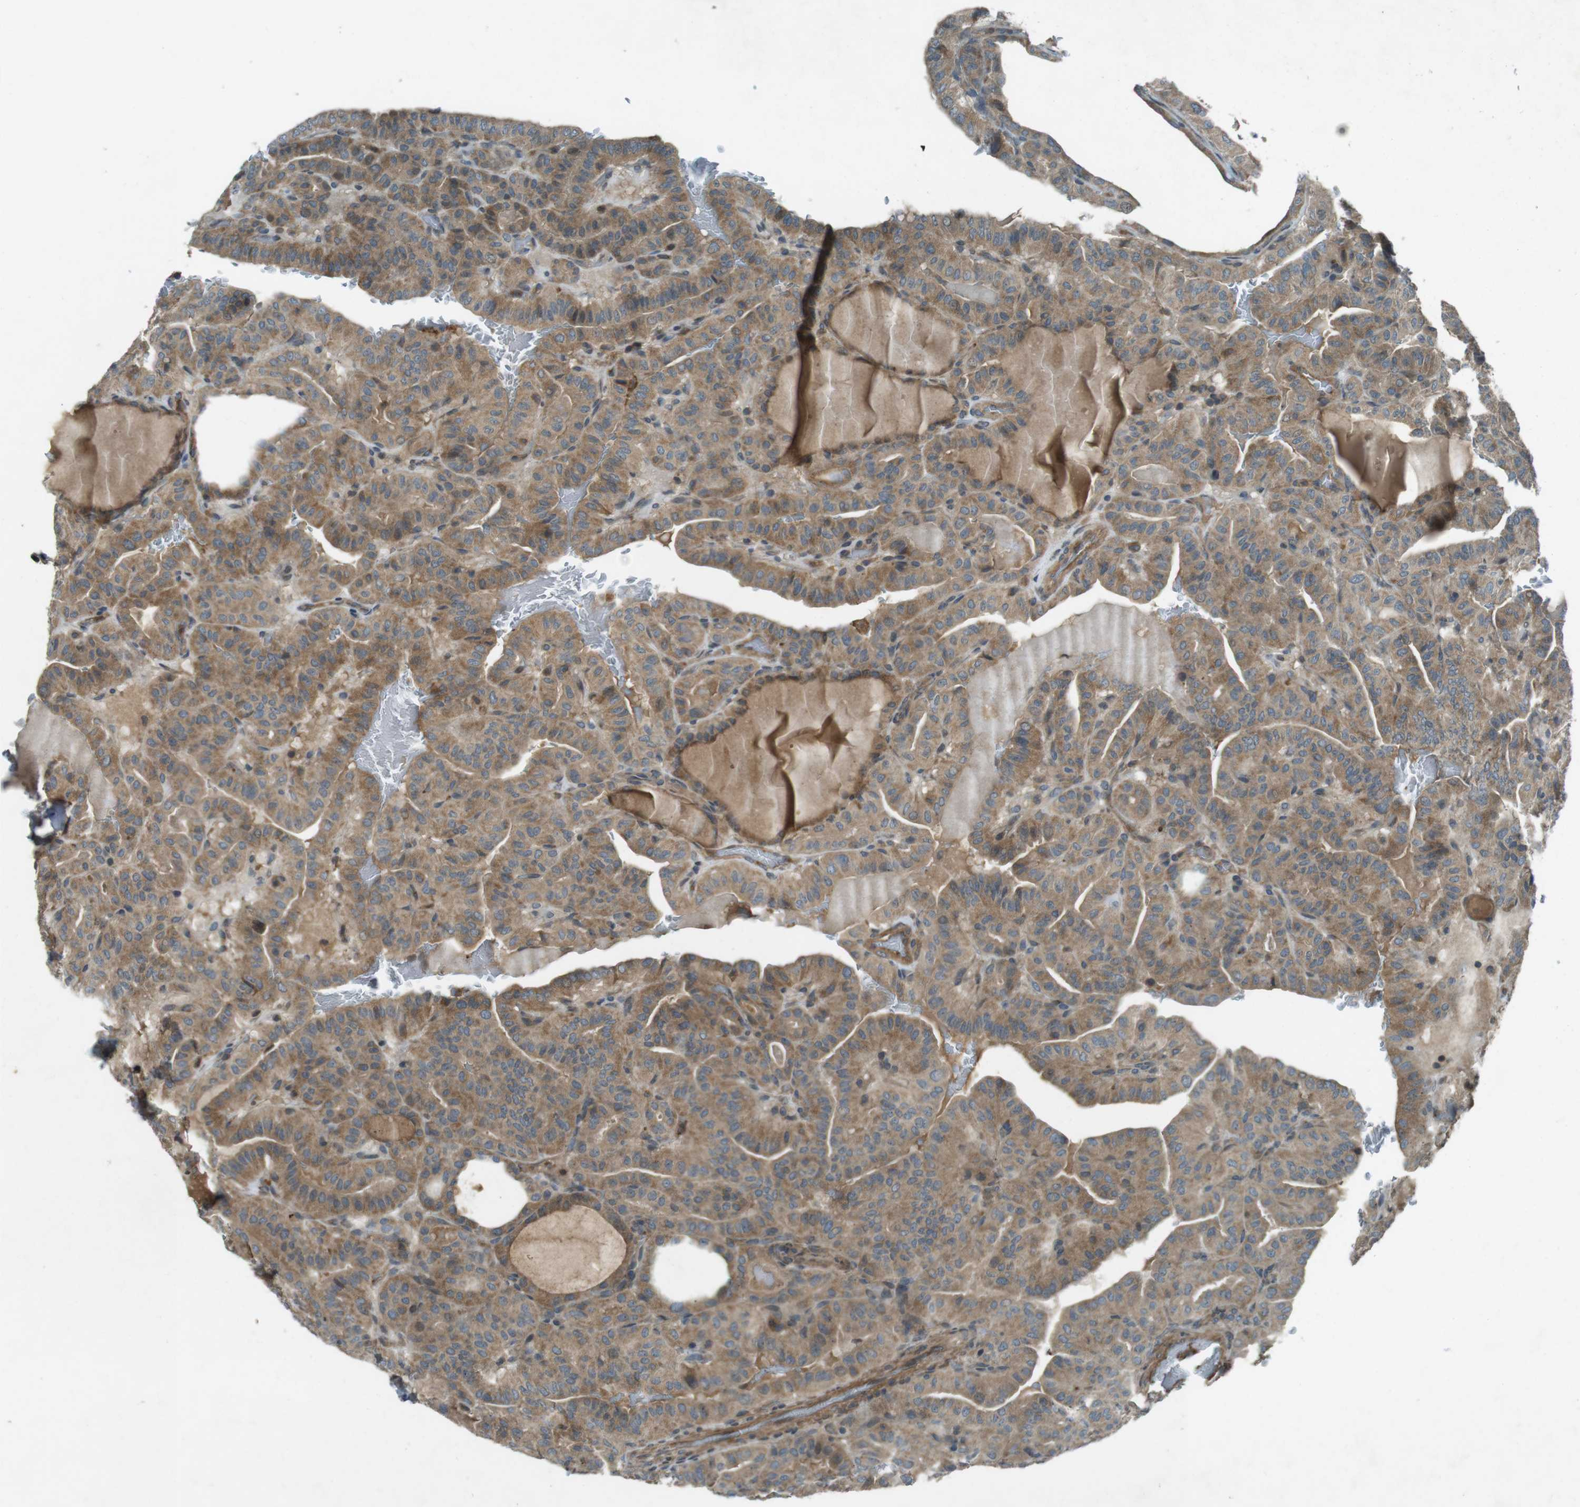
{"staining": {"intensity": "weak", "quantity": ">75%", "location": "cytoplasmic/membranous"}, "tissue": "thyroid cancer", "cell_type": "Tumor cells", "image_type": "cancer", "snomed": [{"axis": "morphology", "description": "Papillary adenocarcinoma, NOS"}, {"axis": "topography", "description": "Thyroid gland"}], "caption": "Immunohistochemistry micrograph of neoplastic tissue: human papillary adenocarcinoma (thyroid) stained using IHC displays low levels of weak protein expression localized specifically in the cytoplasmic/membranous of tumor cells, appearing as a cytoplasmic/membranous brown color.", "gene": "ZYX", "patient": {"sex": "male", "age": 77}}